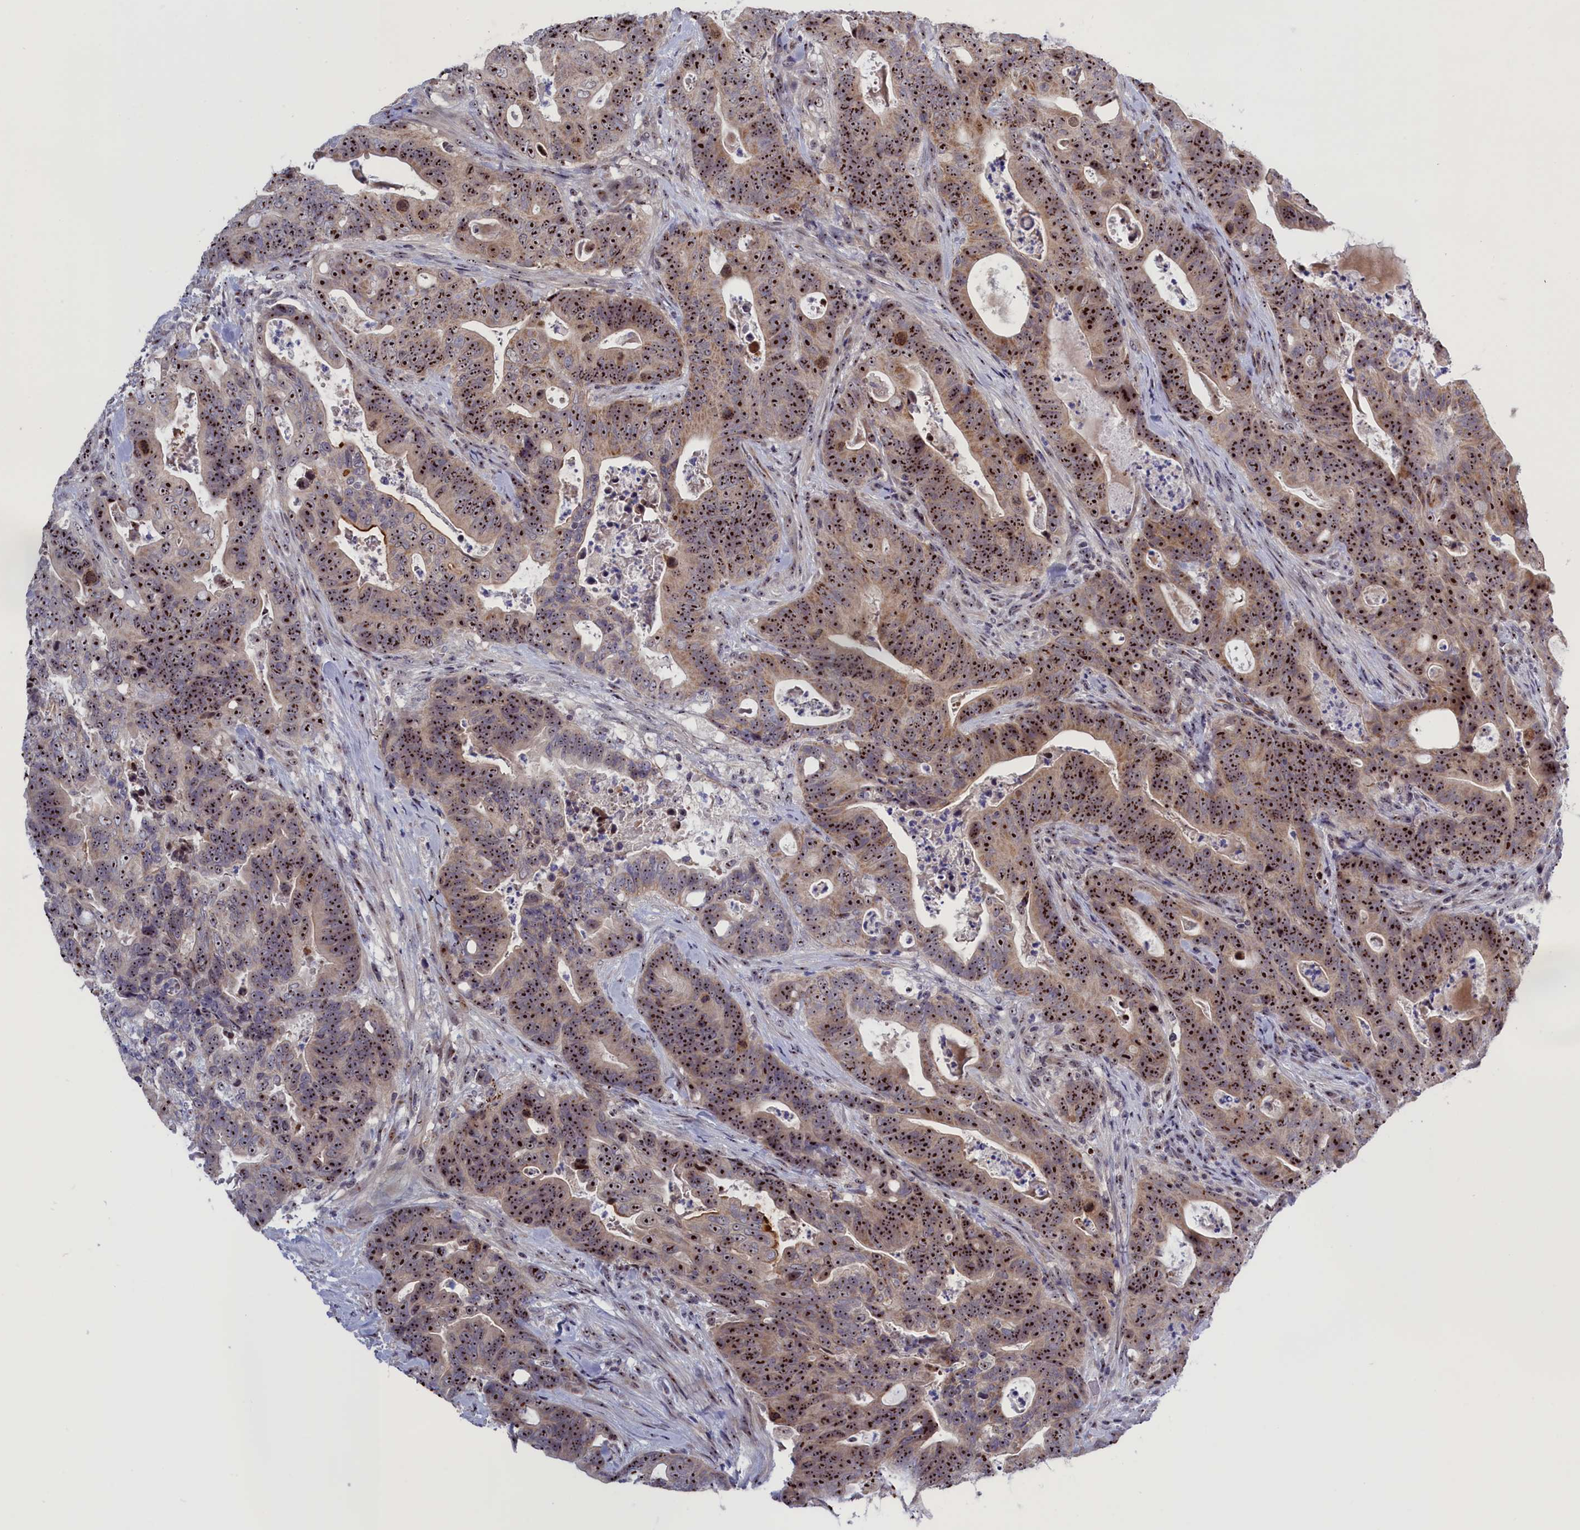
{"staining": {"intensity": "strong", "quantity": ">75%", "location": "nuclear"}, "tissue": "colorectal cancer", "cell_type": "Tumor cells", "image_type": "cancer", "snomed": [{"axis": "morphology", "description": "Adenocarcinoma, NOS"}, {"axis": "topography", "description": "Colon"}], "caption": "This is a histology image of immunohistochemistry (IHC) staining of adenocarcinoma (colorectal), which shows strong positivity in the nuclear of tumor cells.", "gene": "PPAN", "patient": {"sex": "female", "age": 82}}